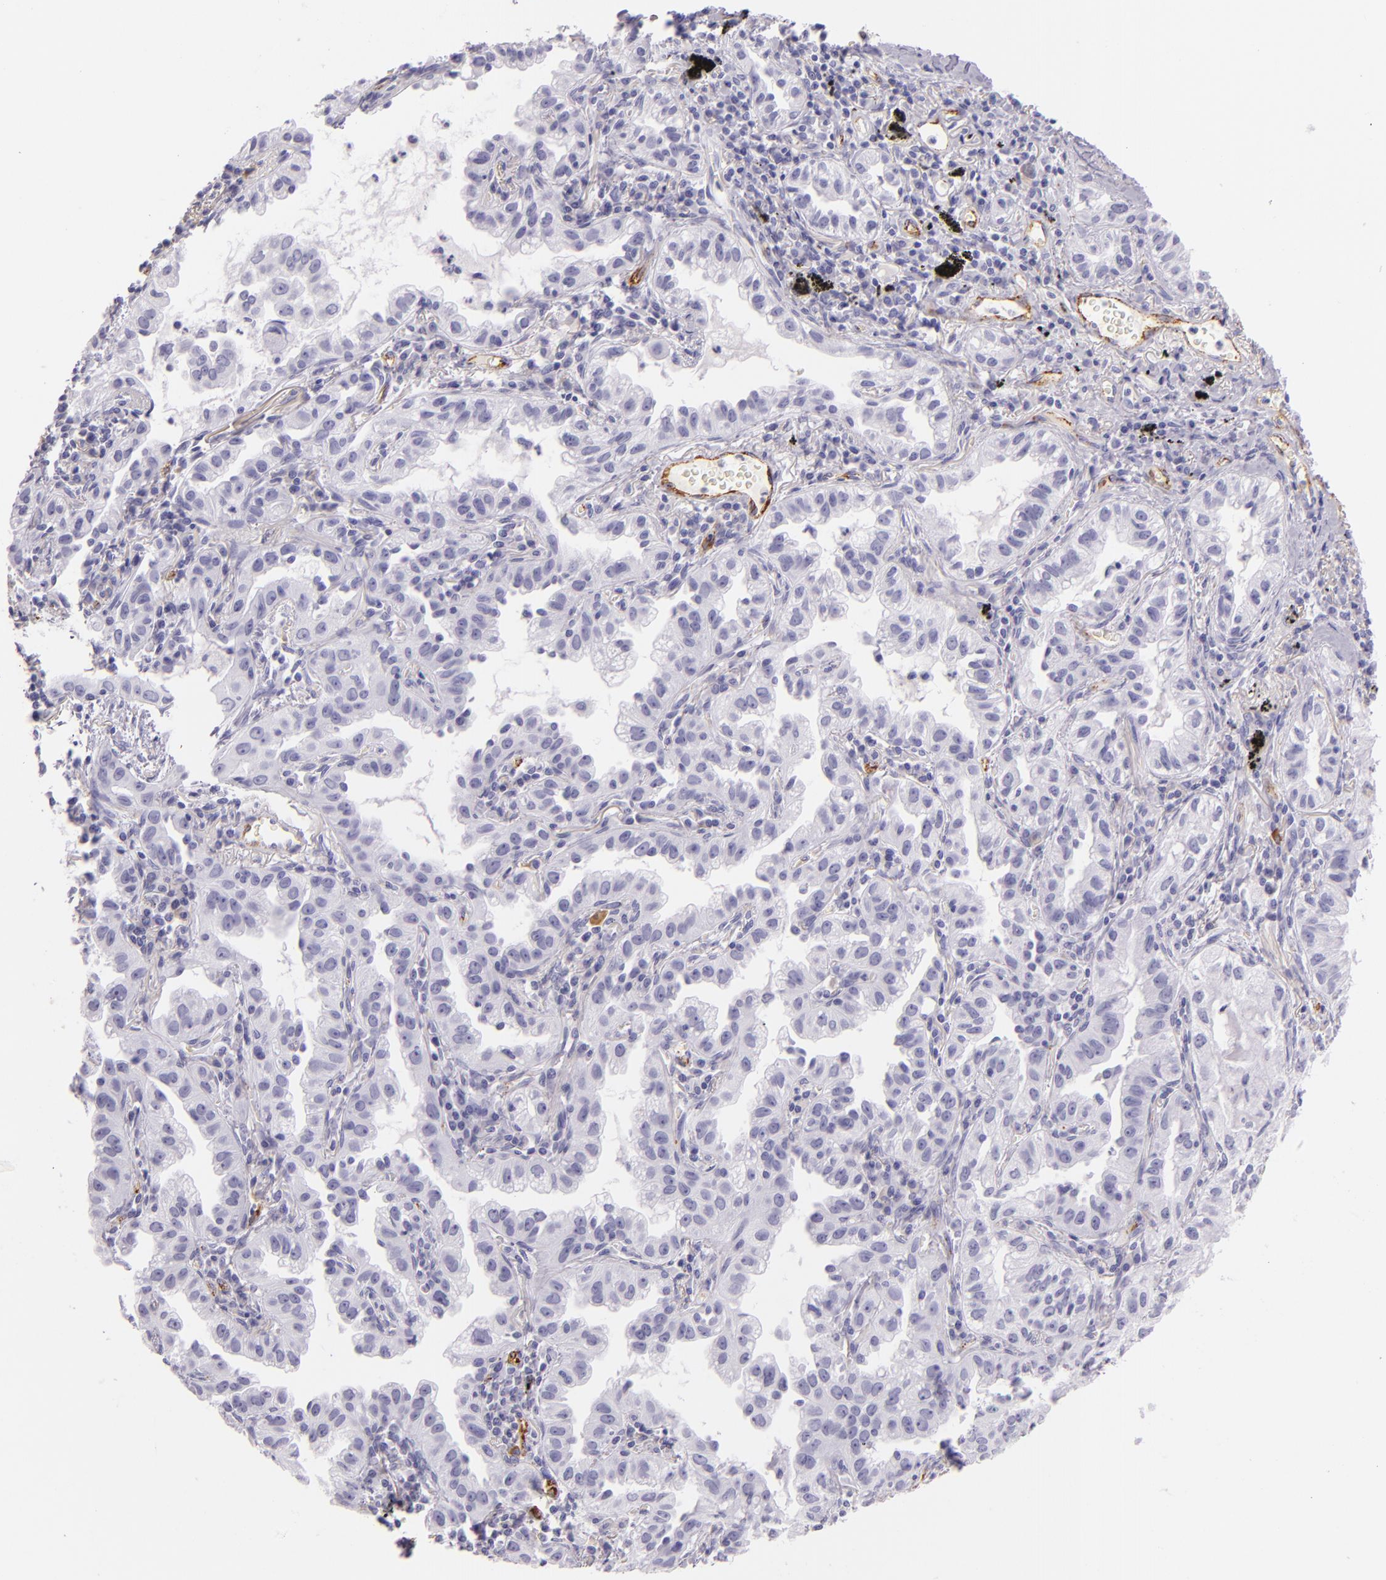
{"staining": {"intensity": "negative", "quantity": "none", "location": "none"}, "tissue": "lung cancer", "cell_type": "Tumor cells", "image_type": "cancer", "snomed": [{"axis": "morphology", "description": "Adenocarcinoma, NOS"}, {"axis": "topography", "description": "Lung"}], "caption": "Immunohistochemistry photomicrograph of neoplastic tissue: adenocarcinoma (lung) stained with DAB (3,3'-diaminobenzidine) exhibits no significant protein staining in tumor cells.", "gene": "SELP", "patient": {"sex": "female", "age": 50}}